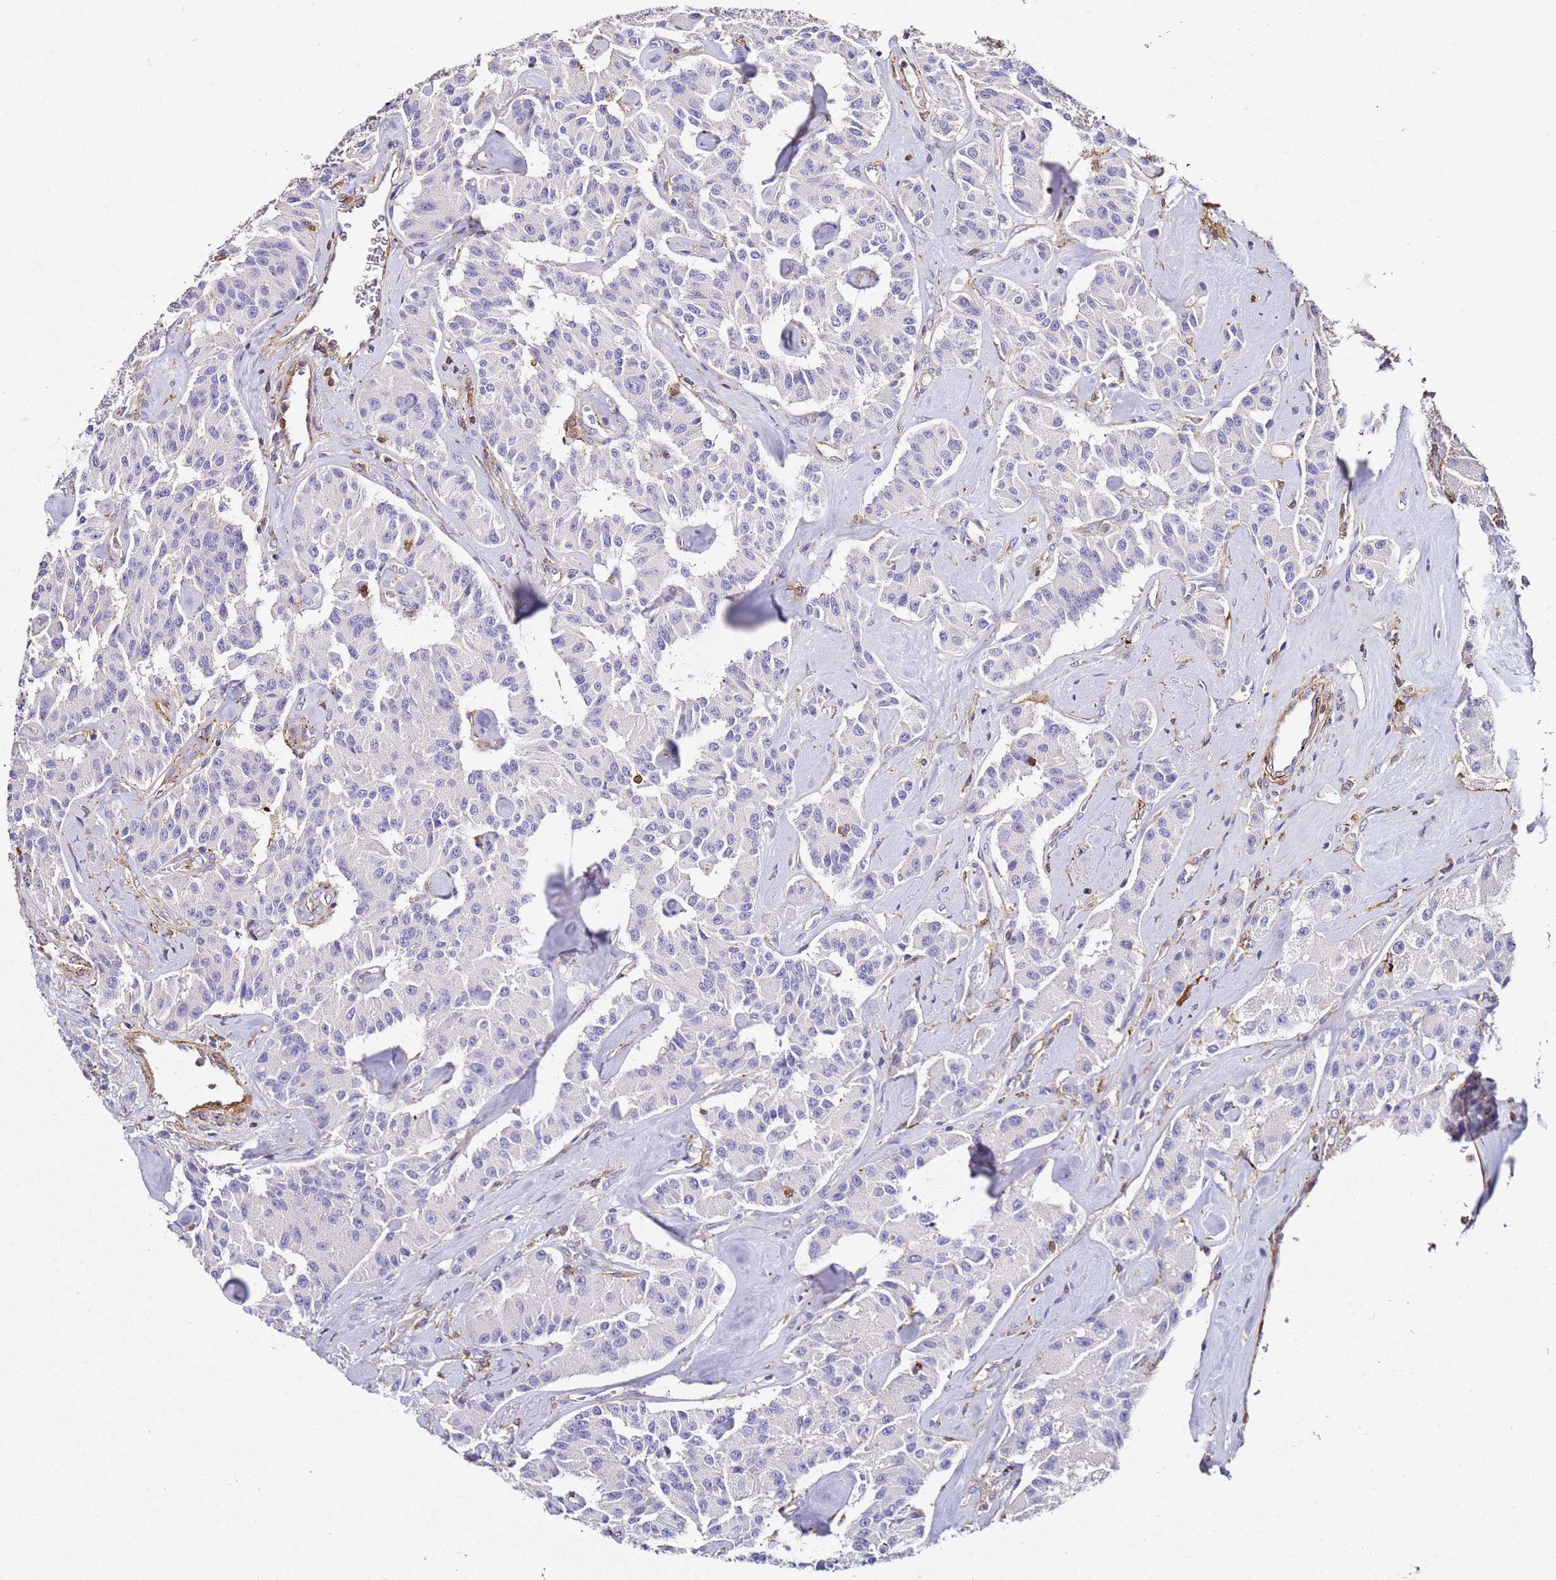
{"staining": {"intensity": "negative", "quantity": "none", "location": "none"}, "tissue": "carcinoid", "cell_type": "Tumor cells", "image_type": "cancer", "snomed": [{"axis": "morphology", "description": "Carcinoid, malignant, NOS"}, {"axis": "topography", "description": "Pancreas"}], "caption": "IHC photomicrograph of neoplastic tissue: human carcinoid stained with DAB (3,3'-diaminobenzidine) exhibits no significant protein positivity in tumor cells.", "gene": "ZNF671", "patient": {"sex": "male", "age": 41}}